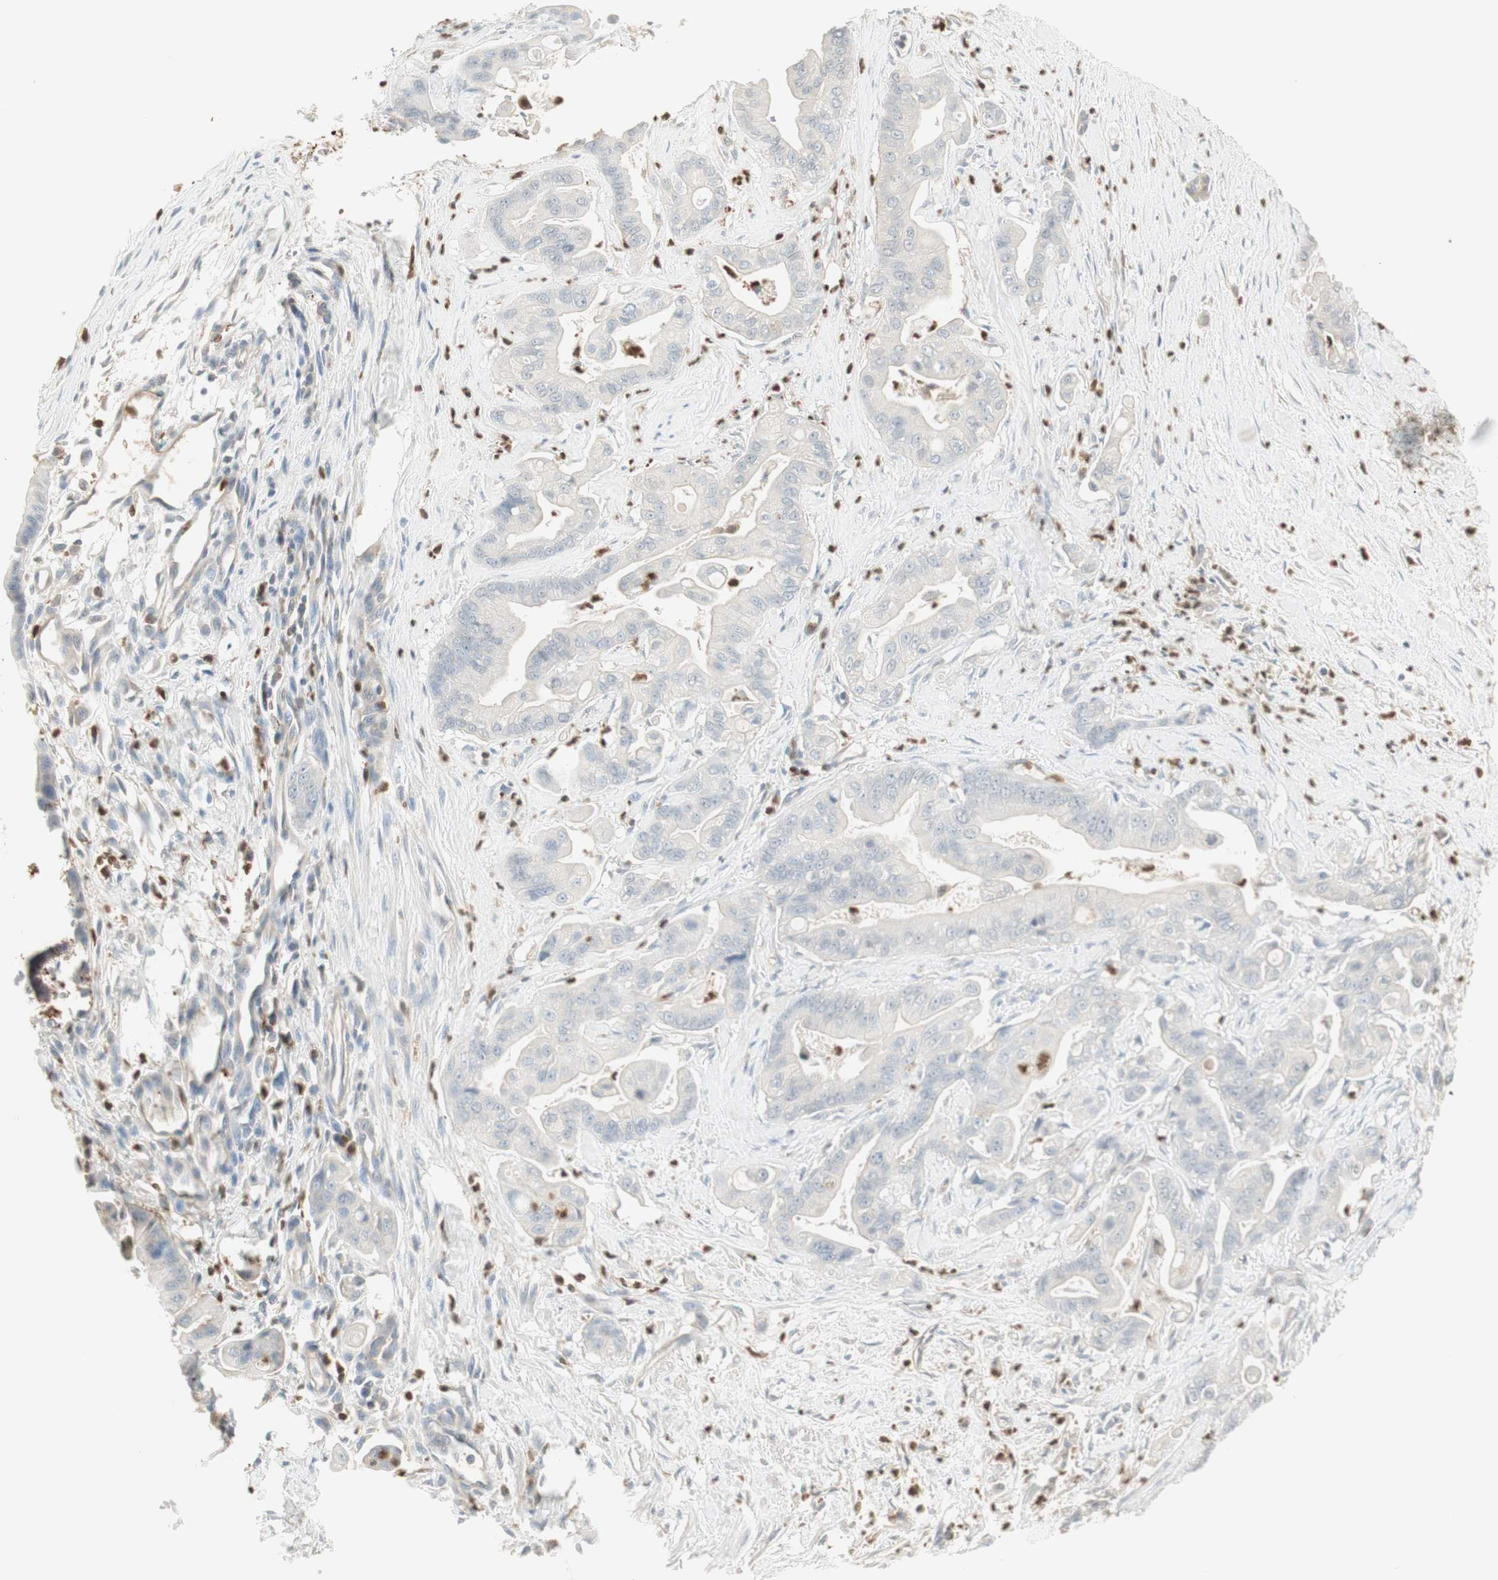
{"staining": {"intensity": "negative", "quantity": "none", "location": "none"}, "tissue": "pancreatic cancer", "cell_type": "Tumor cells", "image_type": "cancer", "snomed": [{"axis": "morphology", "description": "Adenocarcinoma, NOS"}, {"axis": "topography", "description": "Pancreas"}], "caption": "The micrograph exhibits no significant expression in tumor cells of pancreatic adenocarcinoma.", "gene": "NID1", "patient": {"sex": "female", "age": 75}}